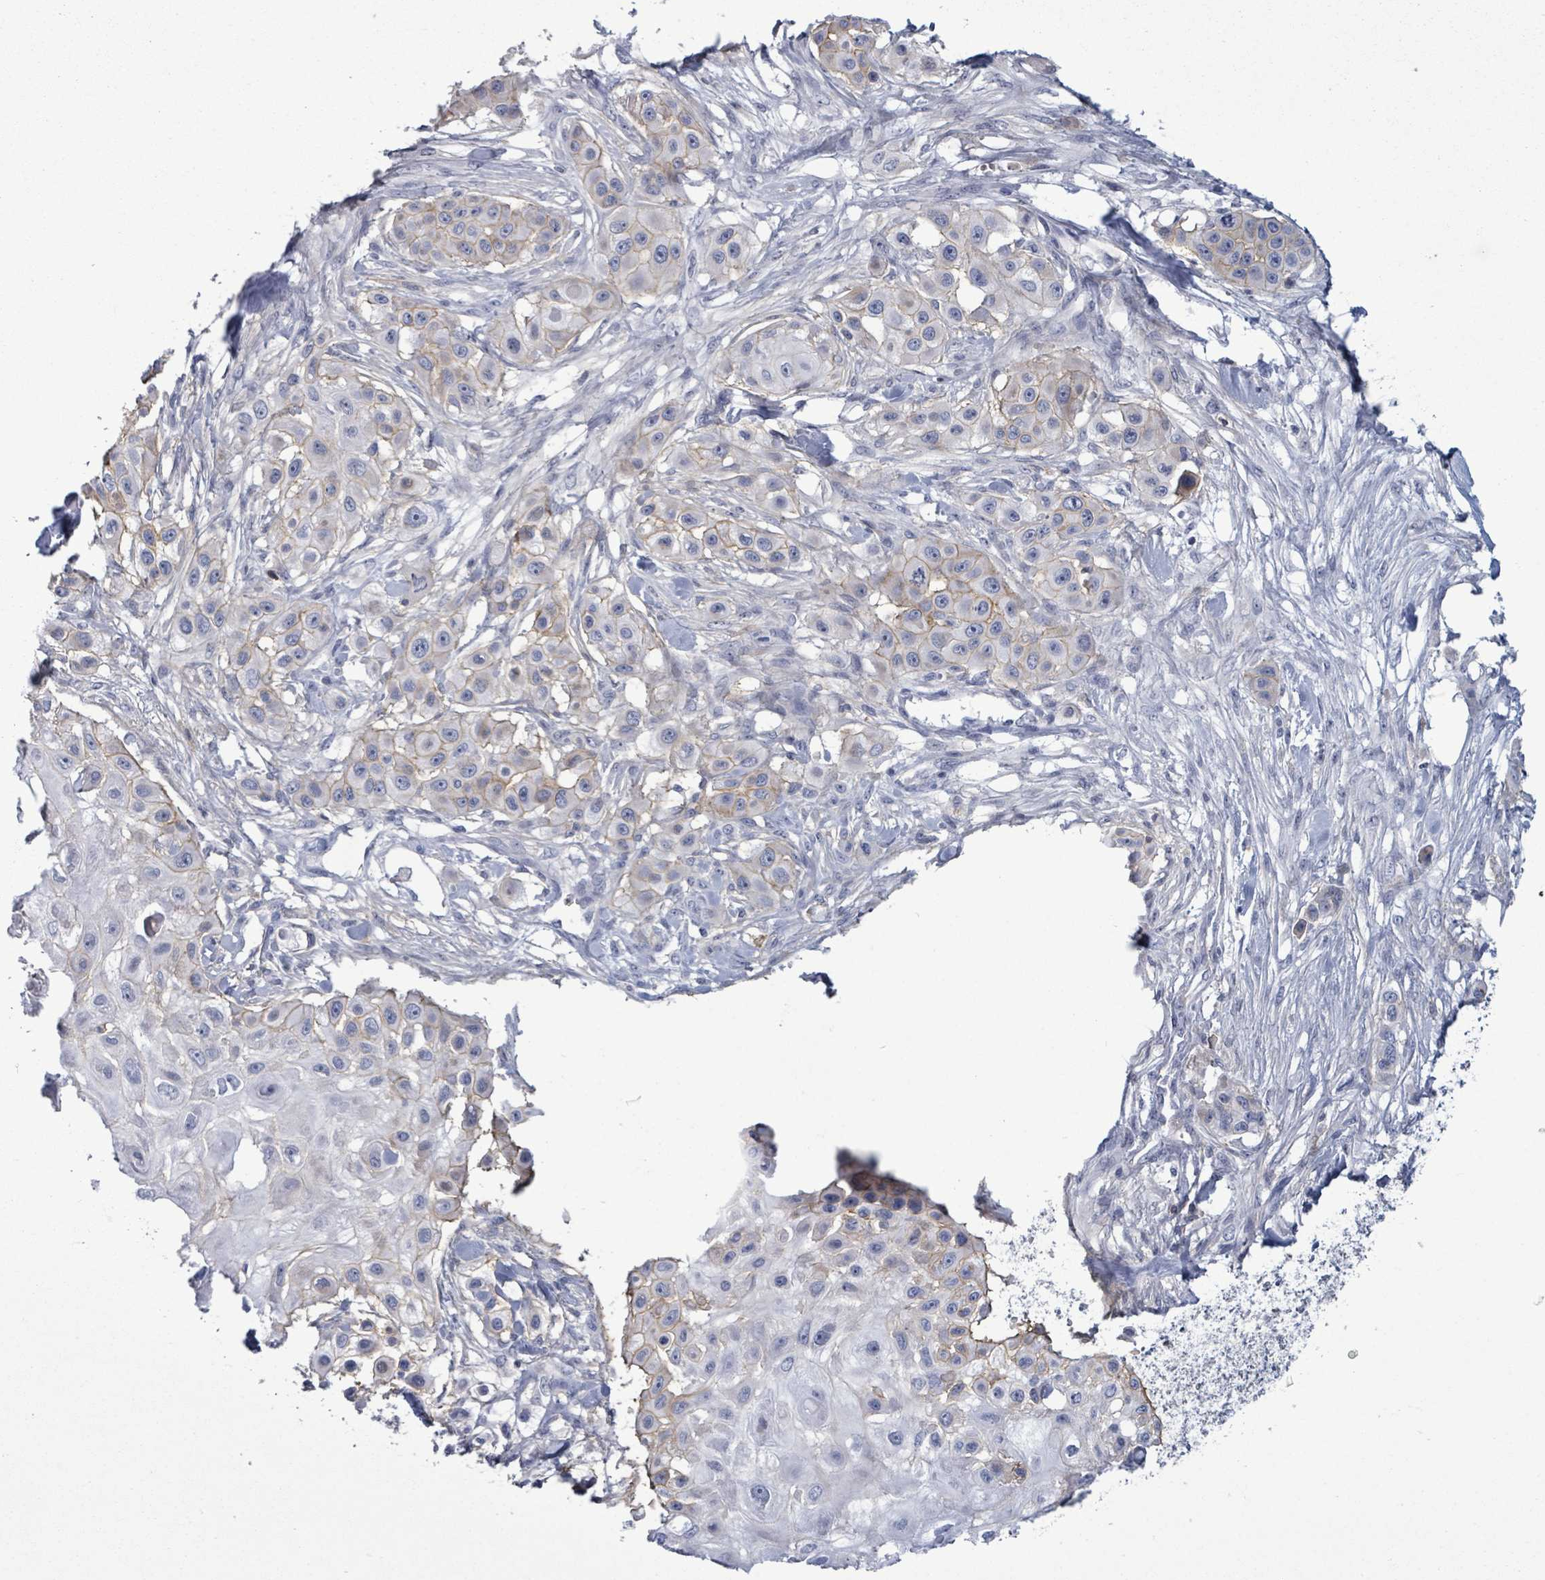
{"staining": {"intensity": "weak", "quantity": "<25%", "location": "cytoplasmic/membranous"}, "tissue": "skin cancer", "cell_type": "Tumor cells", "image_type": "cancer", "snomed": [{"axis": "morphology", "description": "Squamous cell carcinoma, NOS"}, {"axis": "topography", "description": "Skin"}], "caption": "This is a photomicrograph of immunohistochemistry staining of squamous cell carcinoma (skin), which shows no positivity in tumor cells. (Stains: DAB (3,3'-diaminobenzidine) IHC with hematoxylin counter stain, Microscopy: brightfield microscopy at high magnification).", "gene": "BSG", "patient": {"sex": "male", "age": 63}}